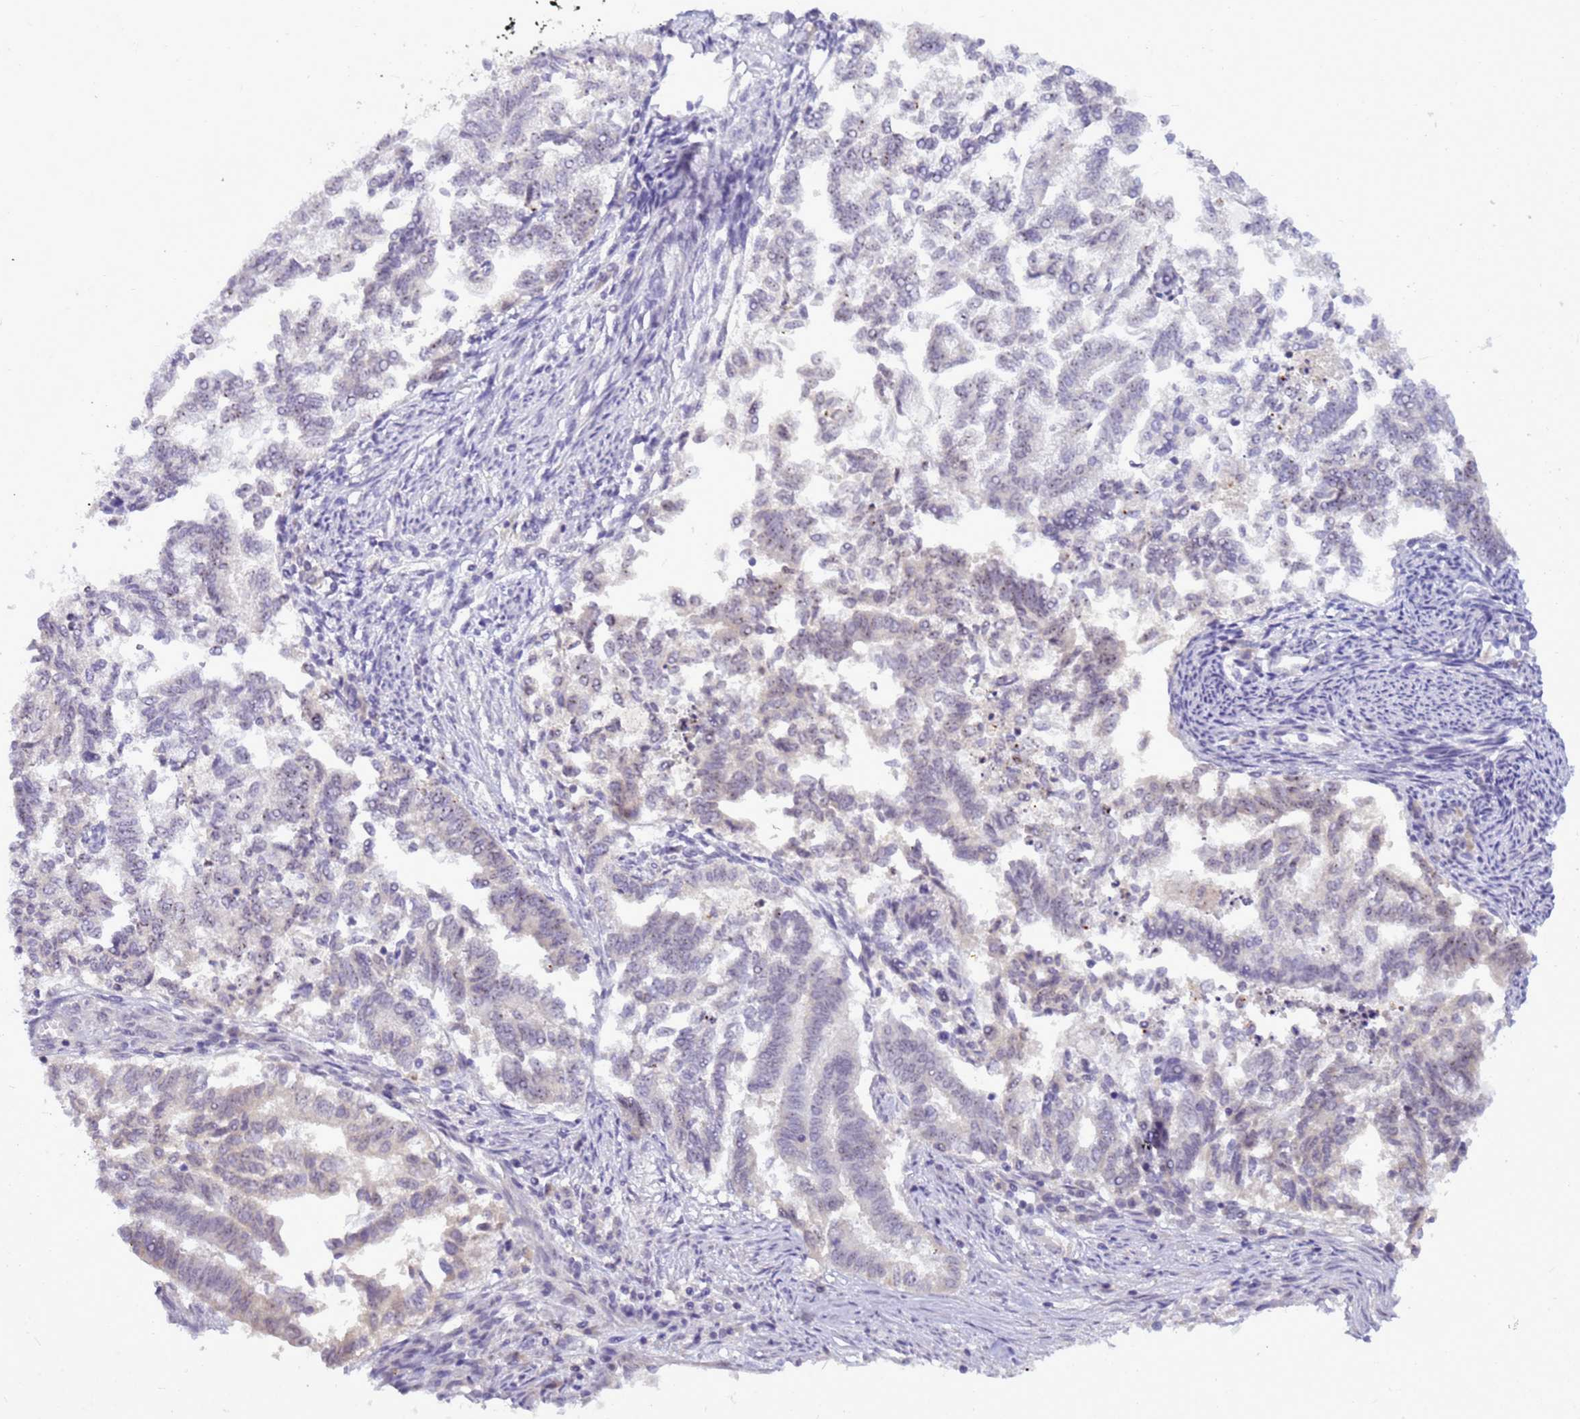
{"staining": {"intensity": "weak", "quantity": "<25%", "location": "nuclear"}, "tissue": "endometrial cancer", "cell_type": "Tumor cells", "image_type": "cancer", "snomed": [{"axis": "morphology", "description": "Adenocarcinoma, NOS"}, {"axis": "topography", "description": "Endometrium"}], "caption": "Adenocarcinoma (endometrial) stained for a protein using immunohistochemistry reveals no expression tumor cells.", "gene": "DMRTC2", "patient": {"sex": "female", "age": 79}}